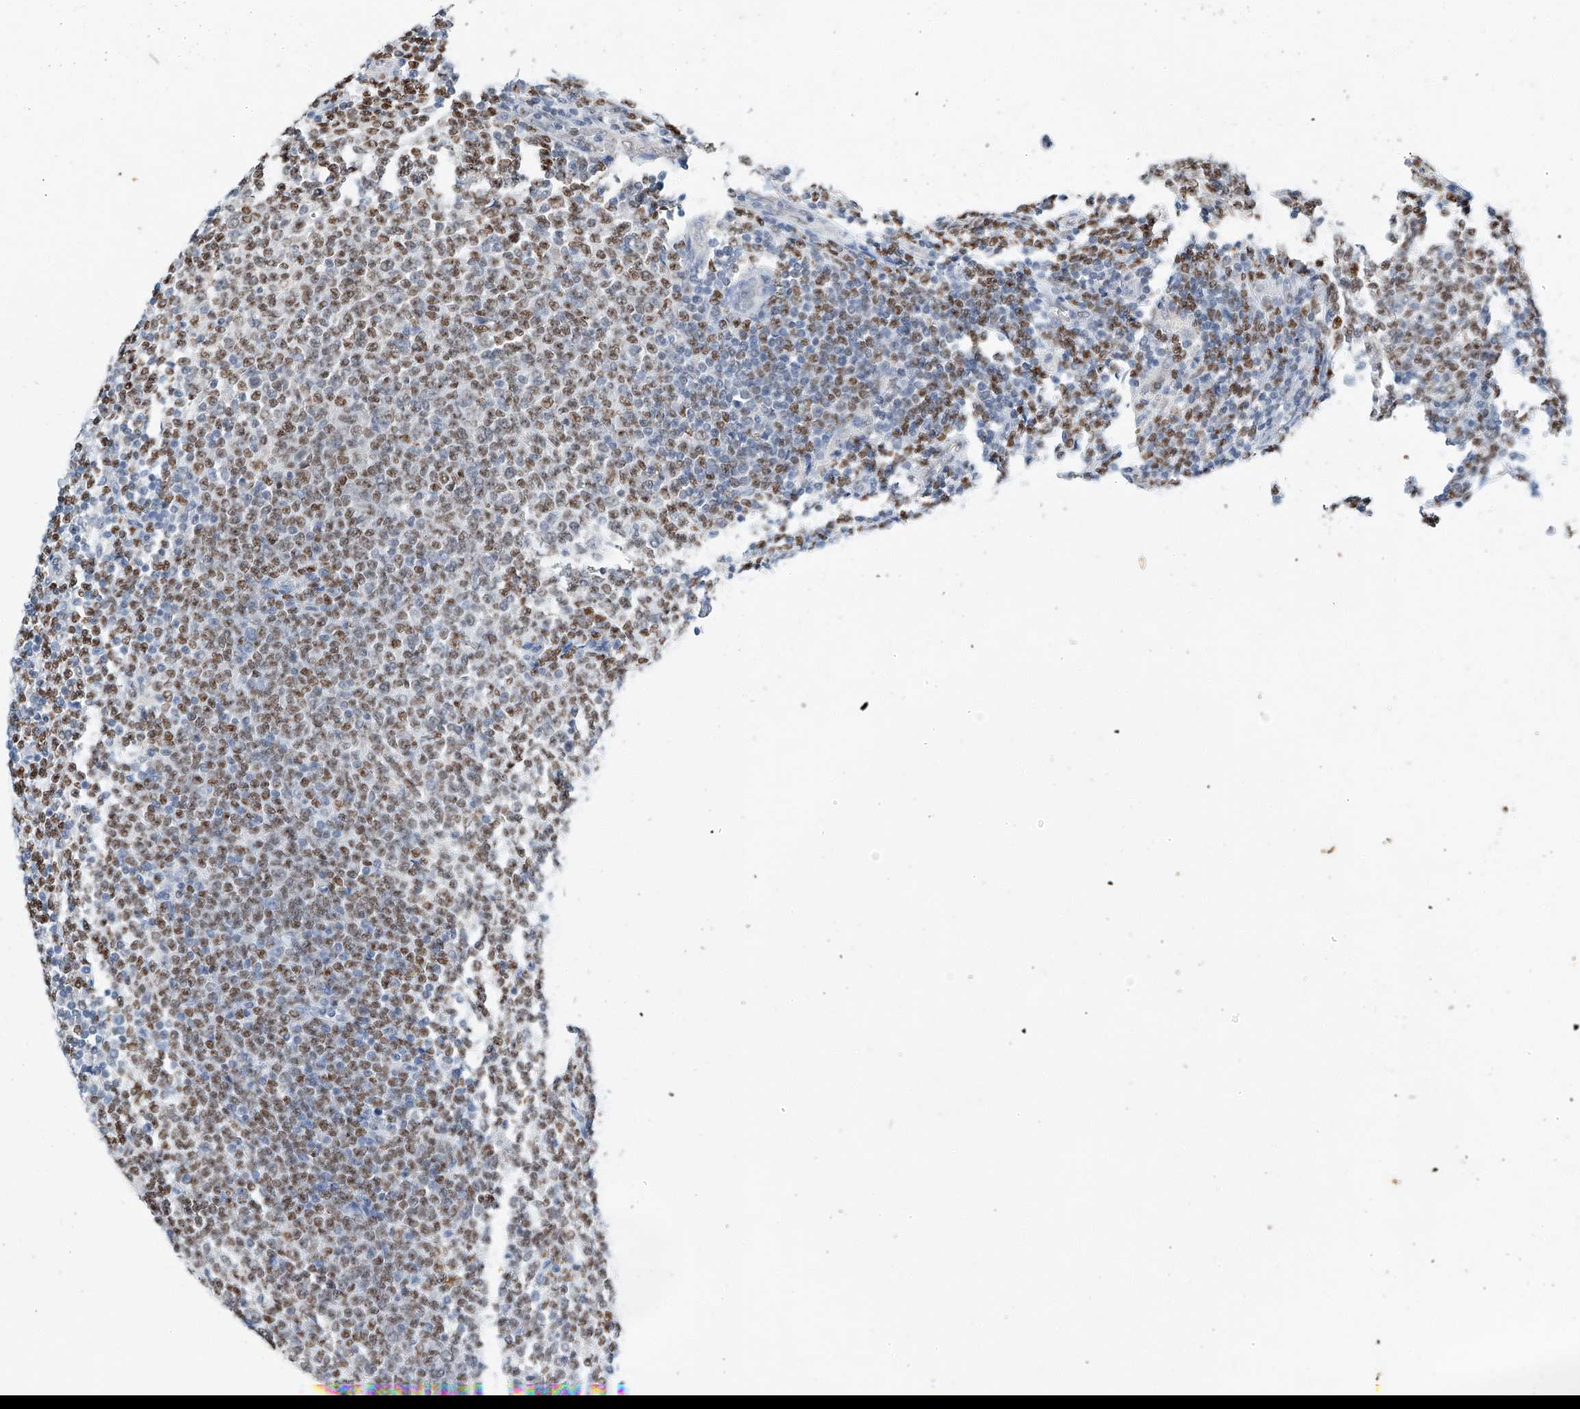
{"staining": {"intensity": "moderate", "quantity": ">75%", "location": "nuclear"}, "tissue": "lymphoma", "cell_type": "Tumor cells", "image_type": "cancer", "snomed": [{"axis": "morphology", "description": "Malignant lymphoma, non-Hodgkin's type, Low grade"}, {"axis": "topography", "description": "Lymph node"}], "caption": "The immunohistochemical stain shows moderate nuclear expression in tumor cells of low-grade malignant lymphoma, non-Hodgkin's type tissue.", "gene": "CTDP1", "patient": {"sex": "male", "age": 66}}